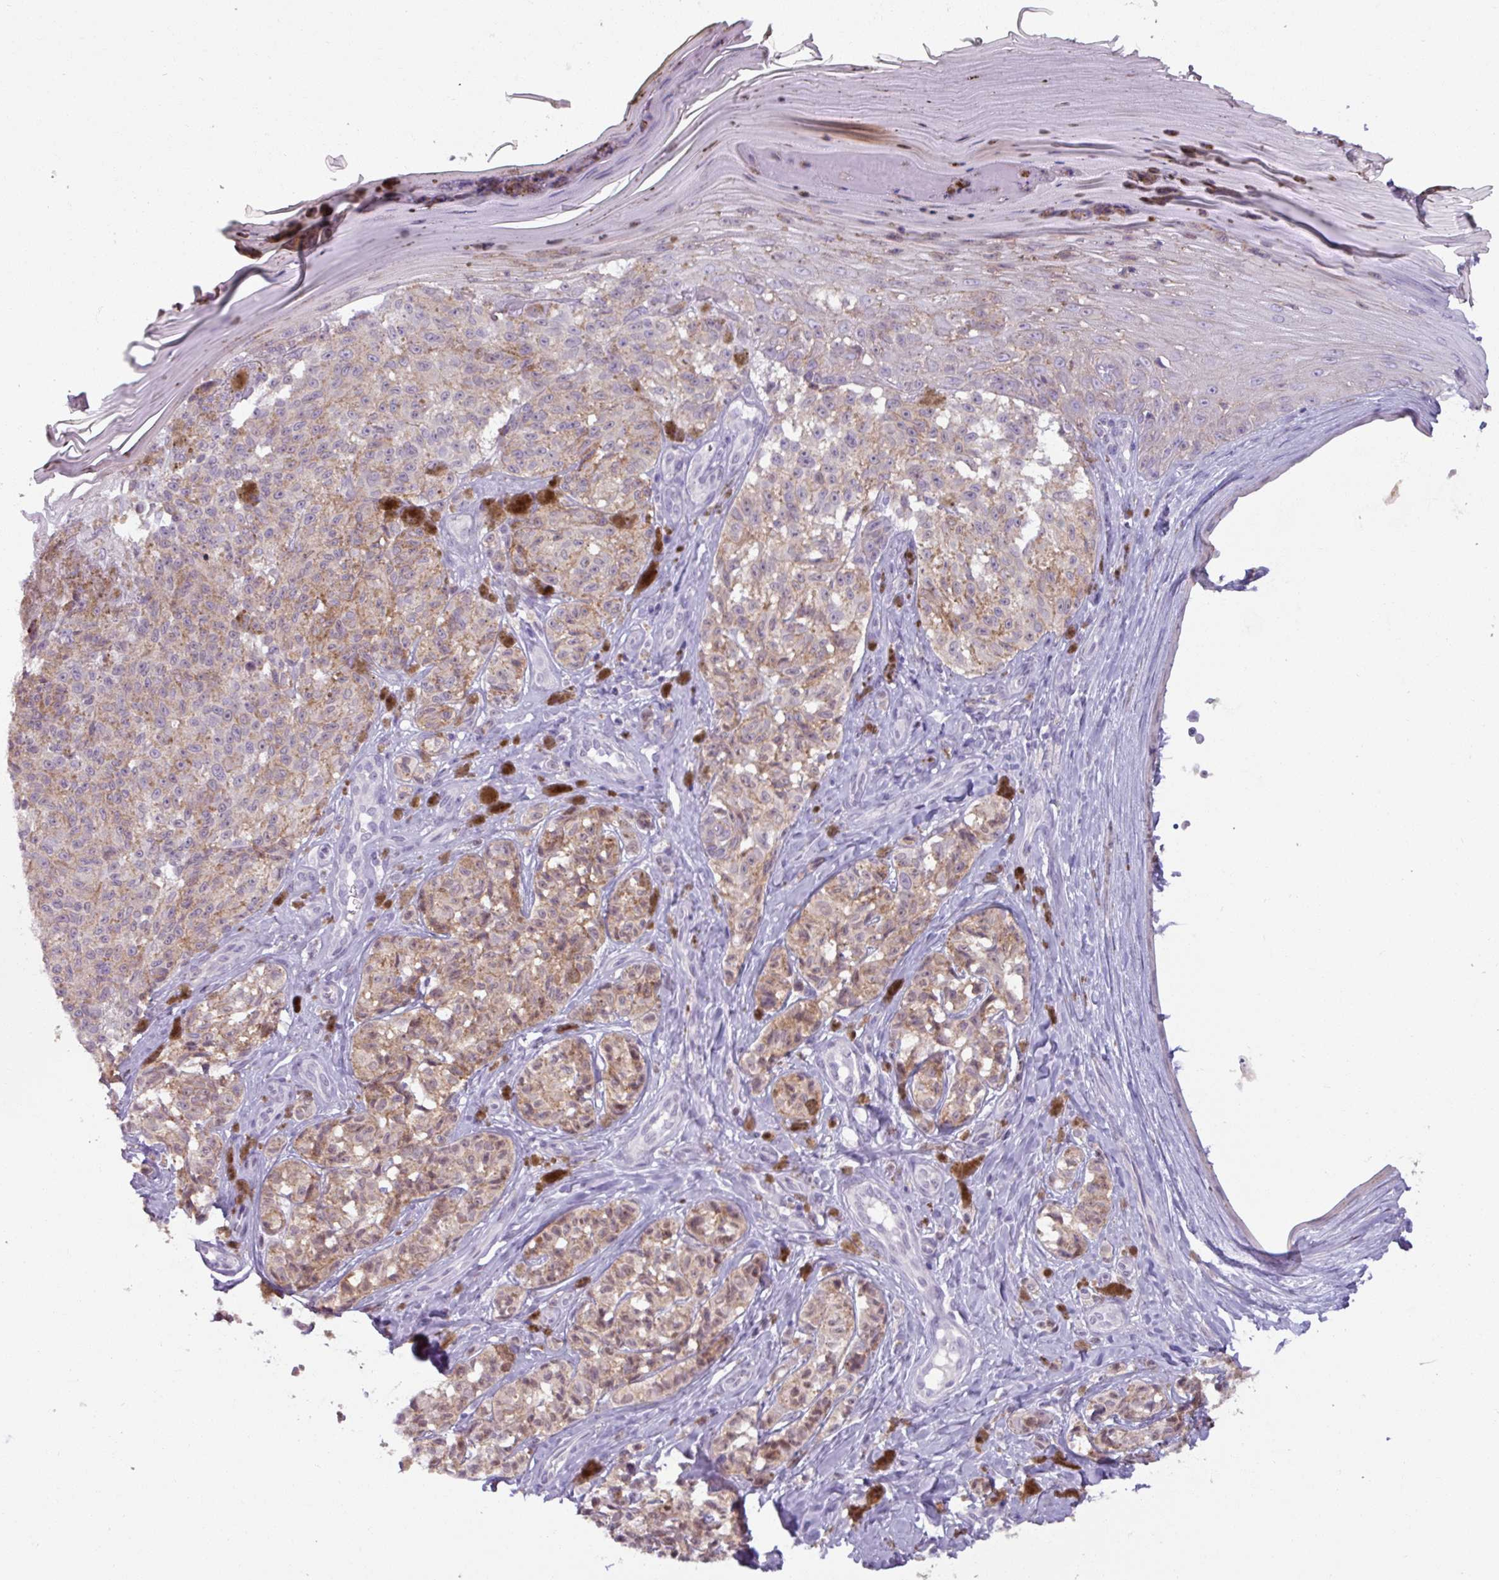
{"staining": {"intensity": "weak", "quantity": "25%-75%", "location": "cytoplasmic/membranous,nuclear"}, "tissue": "melanoma", "cell_type": "Tumor cells", "image_type": "cancer", "snomed": [{"axis": "morphology", "description": "Malignant melanoma, NOS"}, {"axis": "topography", "description": "Skin"}], "caption": "Malignant melanoma stained with a brown dye displays weak cytoplasmic/membranous and nuclear positive expression in approximately 25%-75% of tumor cells.", "gene": "PNMA6A", "patient": {"sex": "female", "age": 65}}